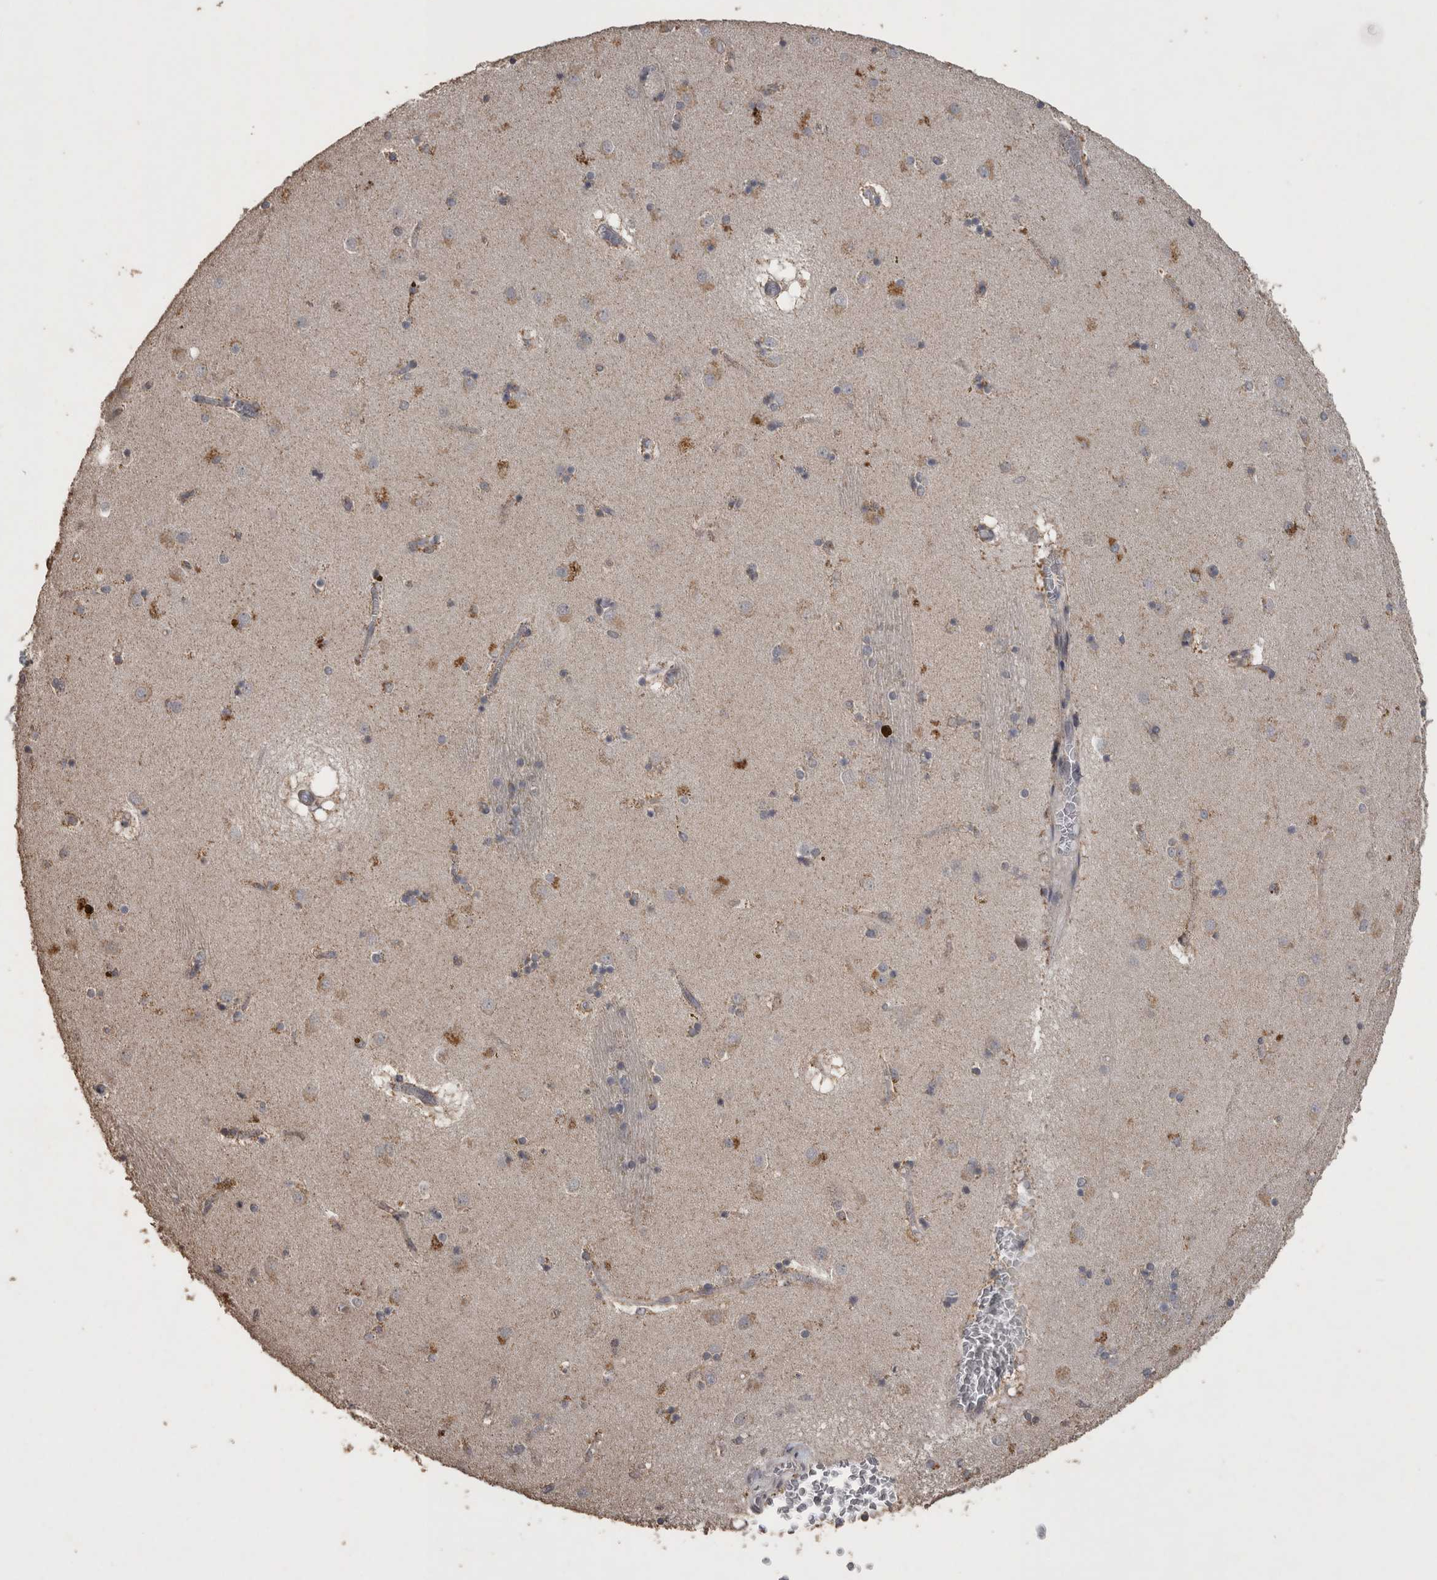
{"staining": {"intensity": "moderate", "quantity": "25%-75%", "location": "cytoplasmic/membranous"}, "tissue": "caudate", "cell_type": "Glial cells", "image_type": "normal", "snomed": [{"axis": "morphology", "description": "Normal tissue, NOS"}, {"axis": "topography", "description": "Lateral ventricle wall"}], "caption": "This photomicrograph demonstrates normal caudate stained with IHC to label a protein in brown. The cytoplasmic/membranous of glial cells show moderate positivity for the protein. Nuclei are counter-stained blue.", "gene": "ACADM", "patient": {"sex": "male", "age": 70}}